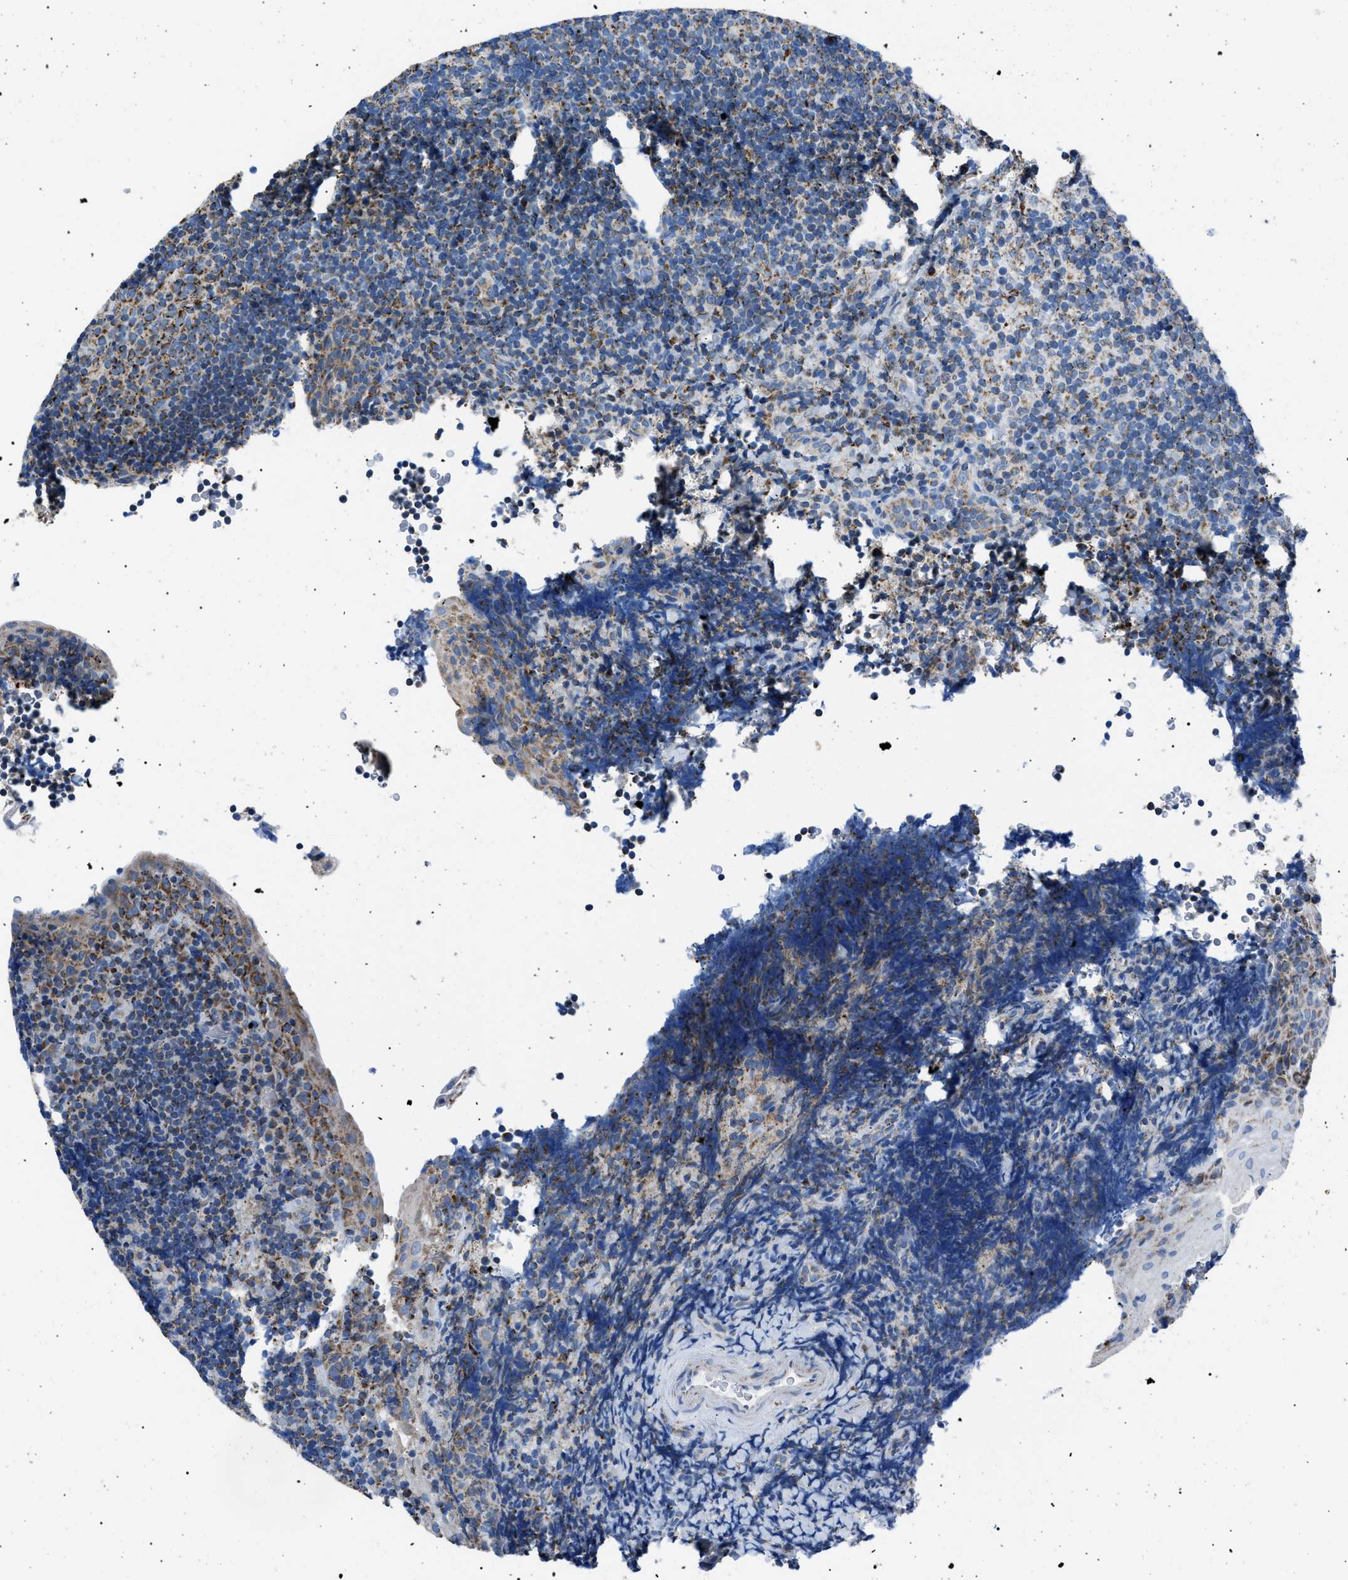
{"staining": {"intensity": "strong", "quantity": "25%-75%", "location": "cytoplasmic/membranous"}, "tissue": "tonsil", "cell_type": "Germinal center cells", "image_type": "normal", "snomed": [{"axis": "morphology", "description": "Normal tissue, NOS"}, {"axis": "topography", "description": "Tonsil"}], "caption": "Brown immunohistochemical staining in benign tonsil exhibits strong cytoplasmic/membranous expression in approximately 25%-75% of germinal center cells. Using DAB (3,3'-diaminobenzidine) (brown) and hematoxylin (blue) stains, captured at high magnification using brightfield microscopy.", "gene": "PHB2", "patient": {"sex": "male", "age": 37}}